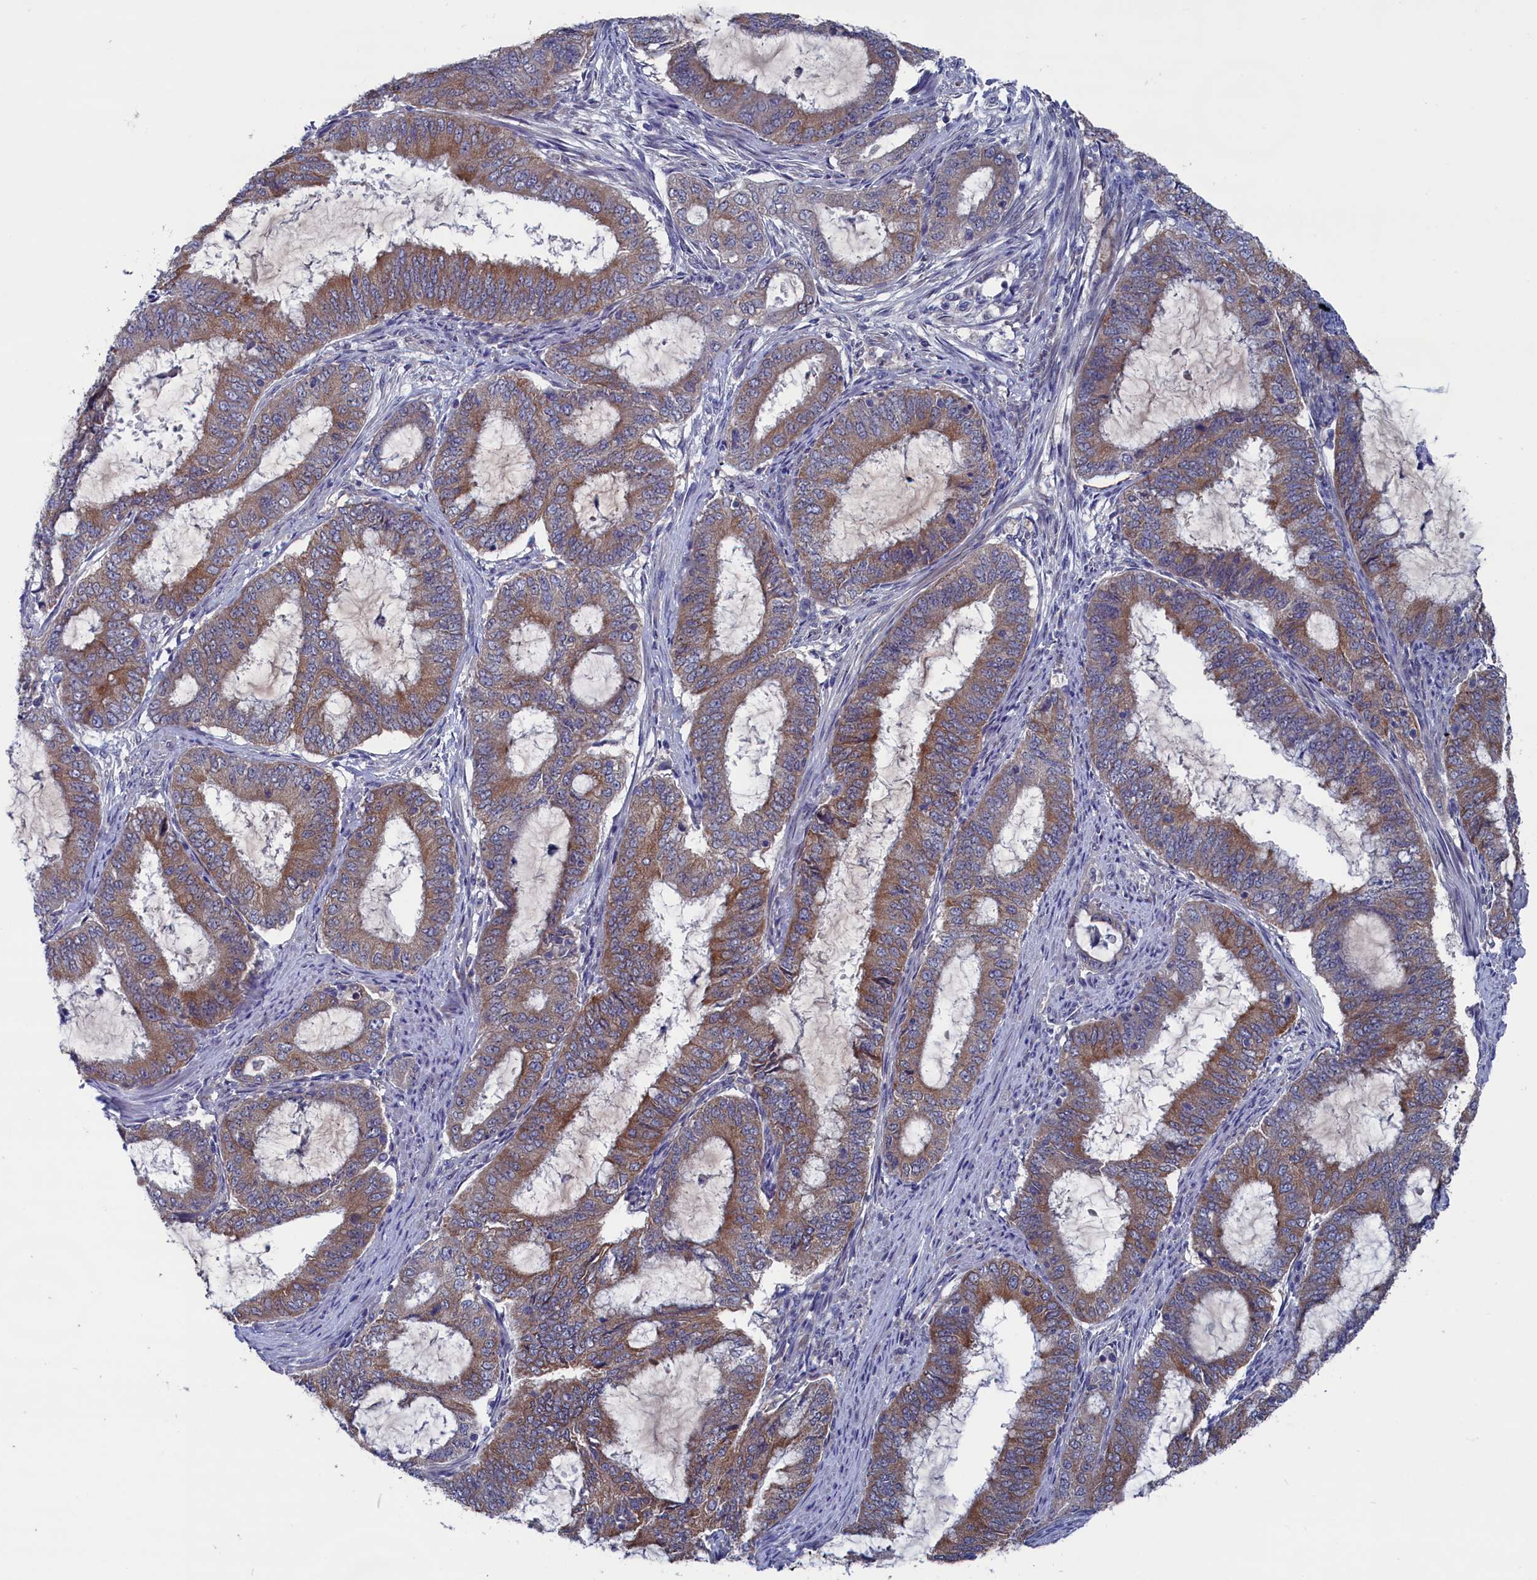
{"staining": {"intensity": "moderate", "quantity": ">75%", "location": "cytoplasmic/membranous"}, "tissue": "endometrial cancer", "cell_type": "Tumor cells", "image_type": "cancer", "snomed": [{"axis": "morphology", "description": "Adenocarcinoma, NOS"}, {"axis": "topography", "description": "Endometrium"}], "caption": "The micrograph reveals immunohistochemical staining of adenocarcinoma (endometrial). There is moderate cytoplasmic/membranous expression is seen in approximately >75% of tumor cells.", "gene": "SPATA13", "patient": {"sex": "female", "age": 51}}